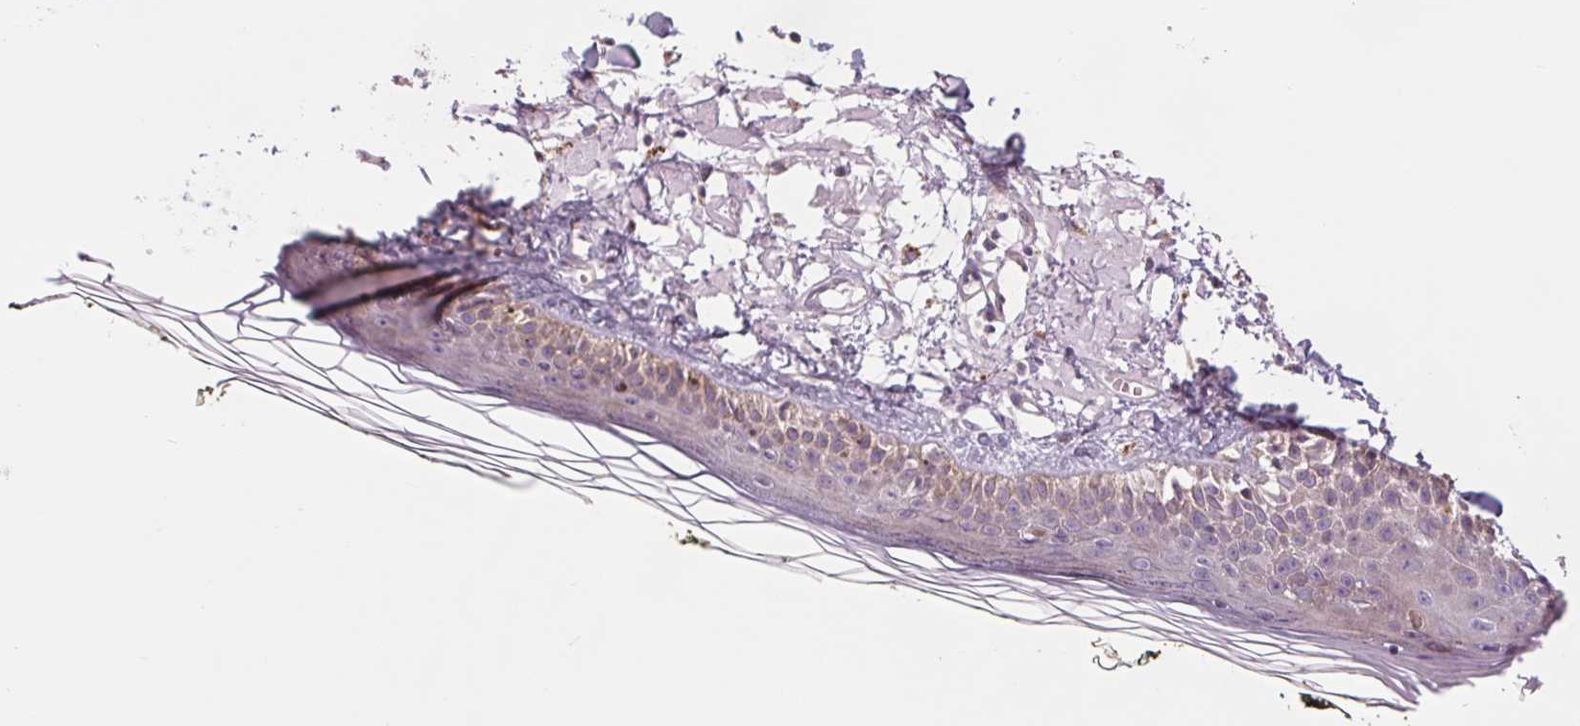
{"staining": {"intensity": "negative", "quantity": "none", "location": "none"}, "tissue": "skin", "cell_type": "Fibroblasts", "image_type": "normal", "snomed": [{"axis": "morphology", "description": "Normal tissue, NOS"}, {"axis": "topography", "description": "Skin"}], "caption": "Fibroblasts show no significant protein positivity in unremarkable skin. (DAB immunohistochemistry, high magnification).", "gene": "SAMD5", "patient": {"sex": "male", "age": 76}}